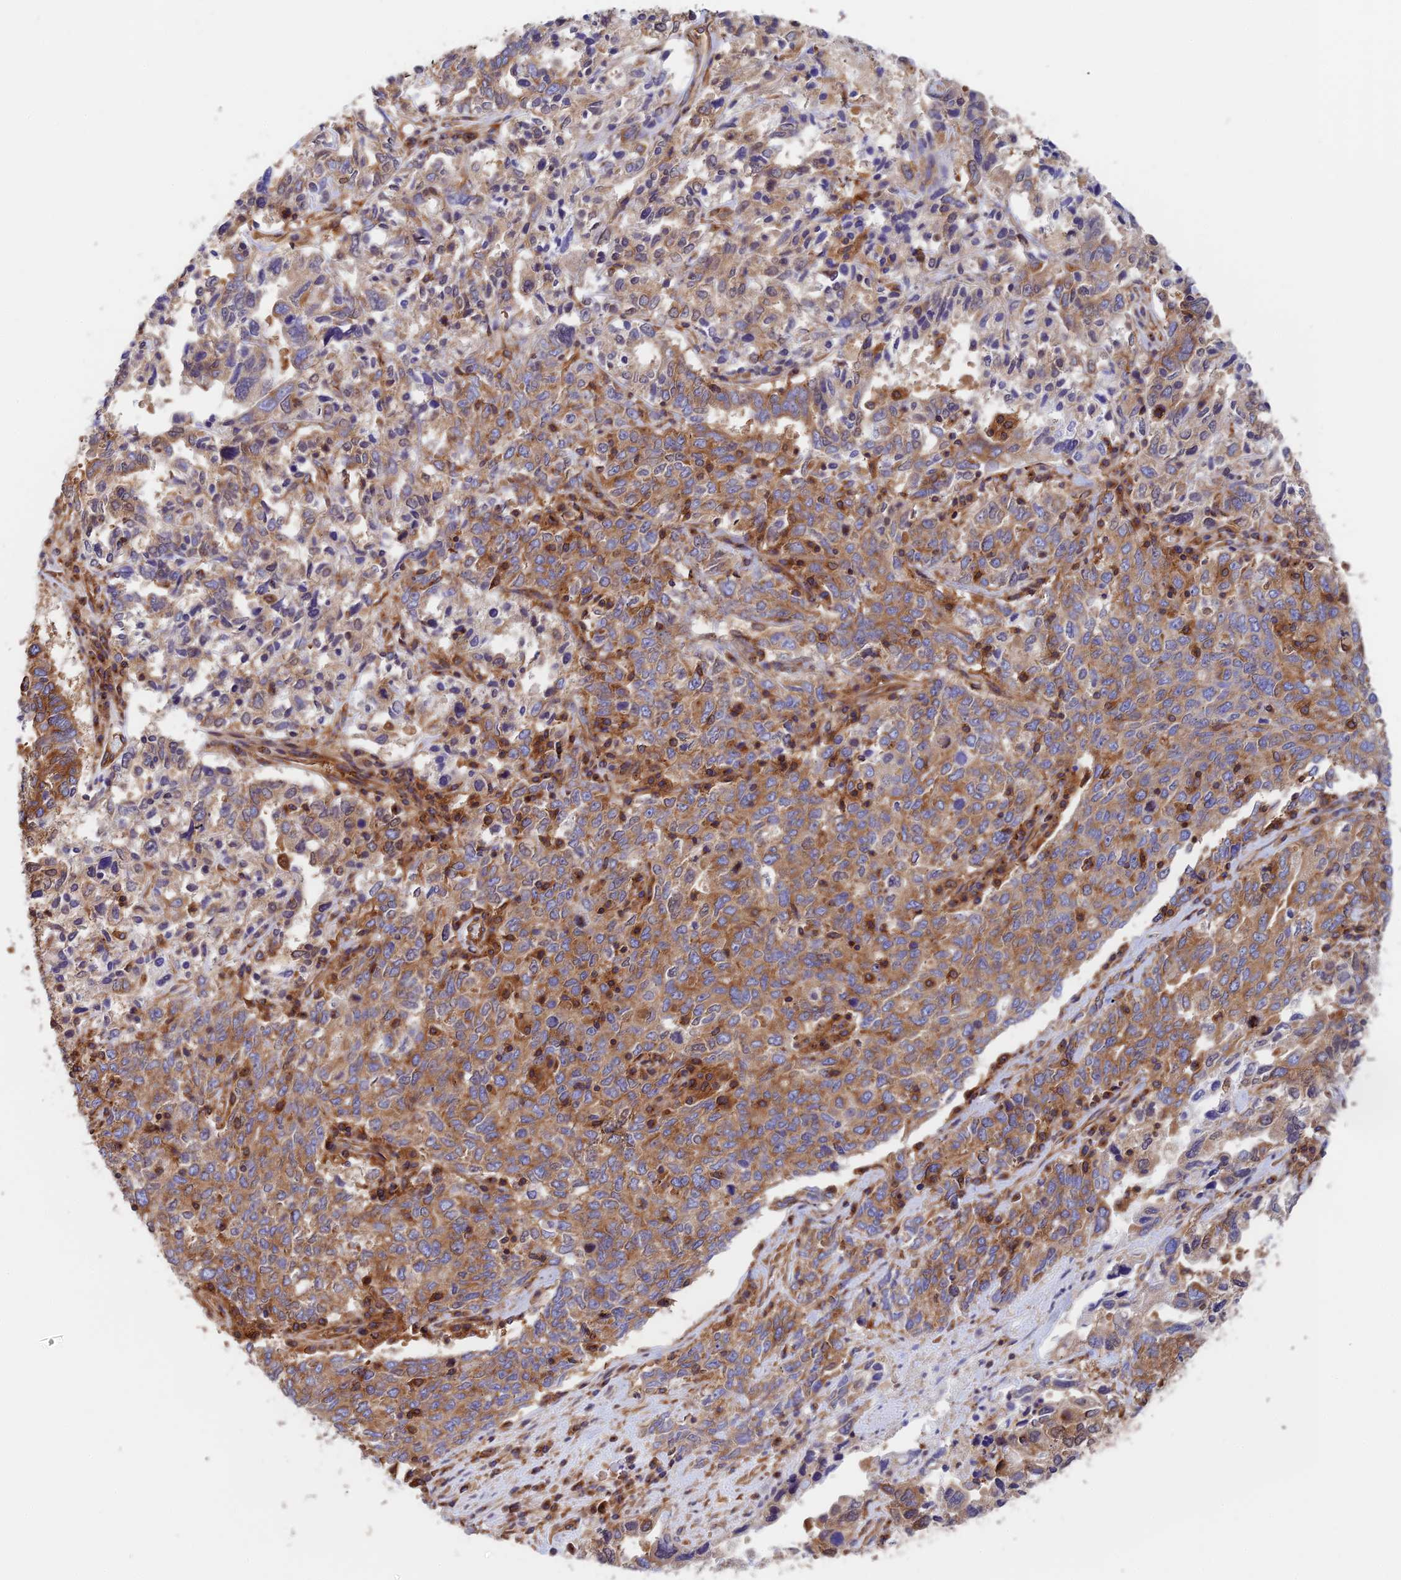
{"staining": {"intensity": "moderate", "quantity": ">75%", "location": "cytoplasmic/membranous"}, "tissue": "ovarian cancer", "cell_type": "Tumor cells", "image_type": "cancer", "snomed": [{"axis": "morphology", "description": "Carcinoma, endometroid"}, {"axis": "topography", "description": "Ovary"}], "caption": "A medium amount of moderate cytoplasmic/membranous positivity is present in about >75% of tumor cells in ovarian cancer tissue.", "gene": "DCTN2", "patient": {"sex": "female", "age": 62}}